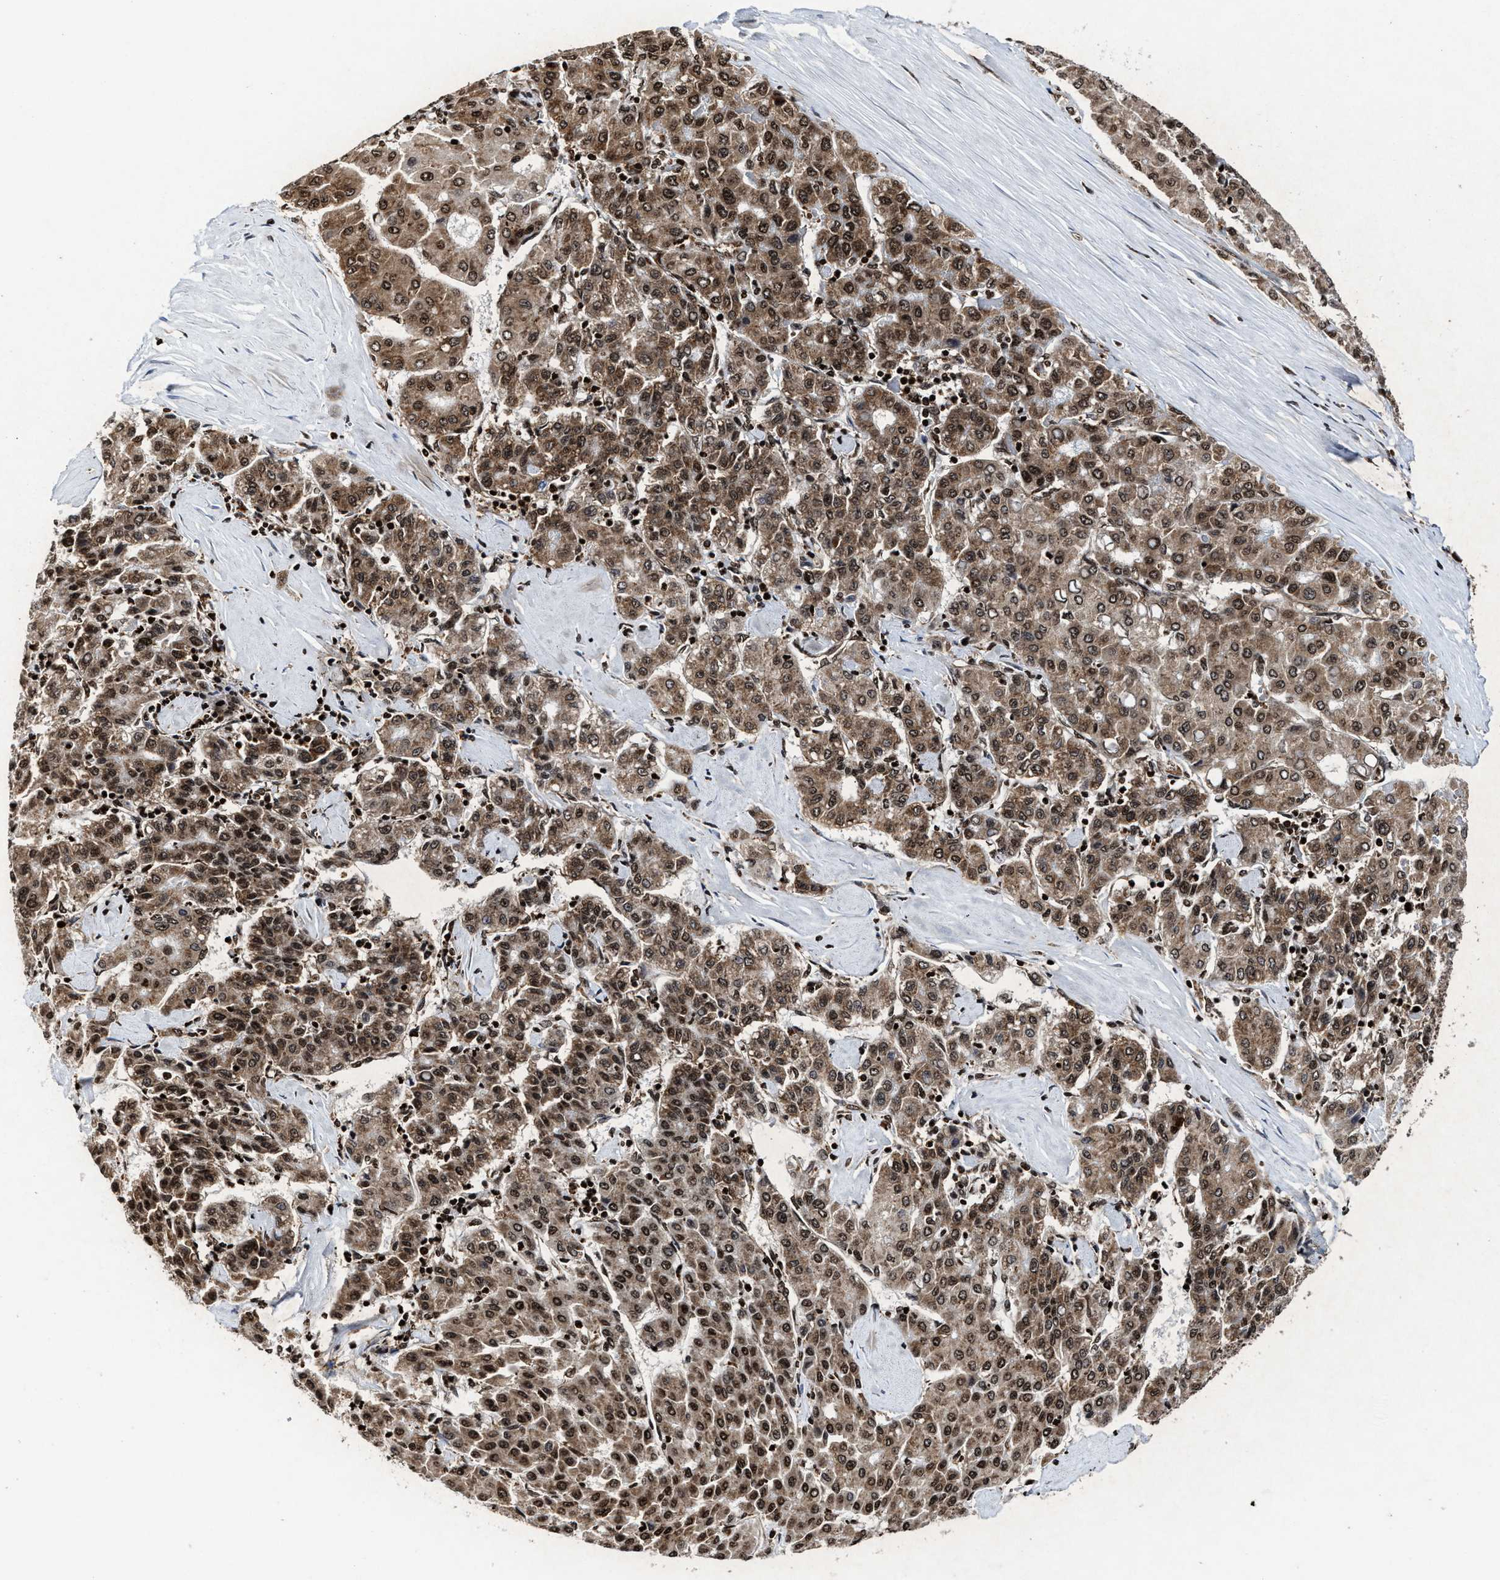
{"staining": {"intensity": "moderate", "quantity": ">75%", "location": "cytoplasmic/membranous,nuclear"}, "tissue": "liver cancer", "cell_type": "Tumor cells", "image_type": "cancer", "snomed": [{"axis": "morphology", "description": "Carcinoma, Hepatocellular, NOS"}, {"axis": "topography", "description": "Liver"}], "caption": "Human hepatocellular carcinoma (liver) stained with a protein marker demonstrates moderate staining in tumor cells.", "gene": "ALYREF", "patient": {"sex": "male", "age": 65}}